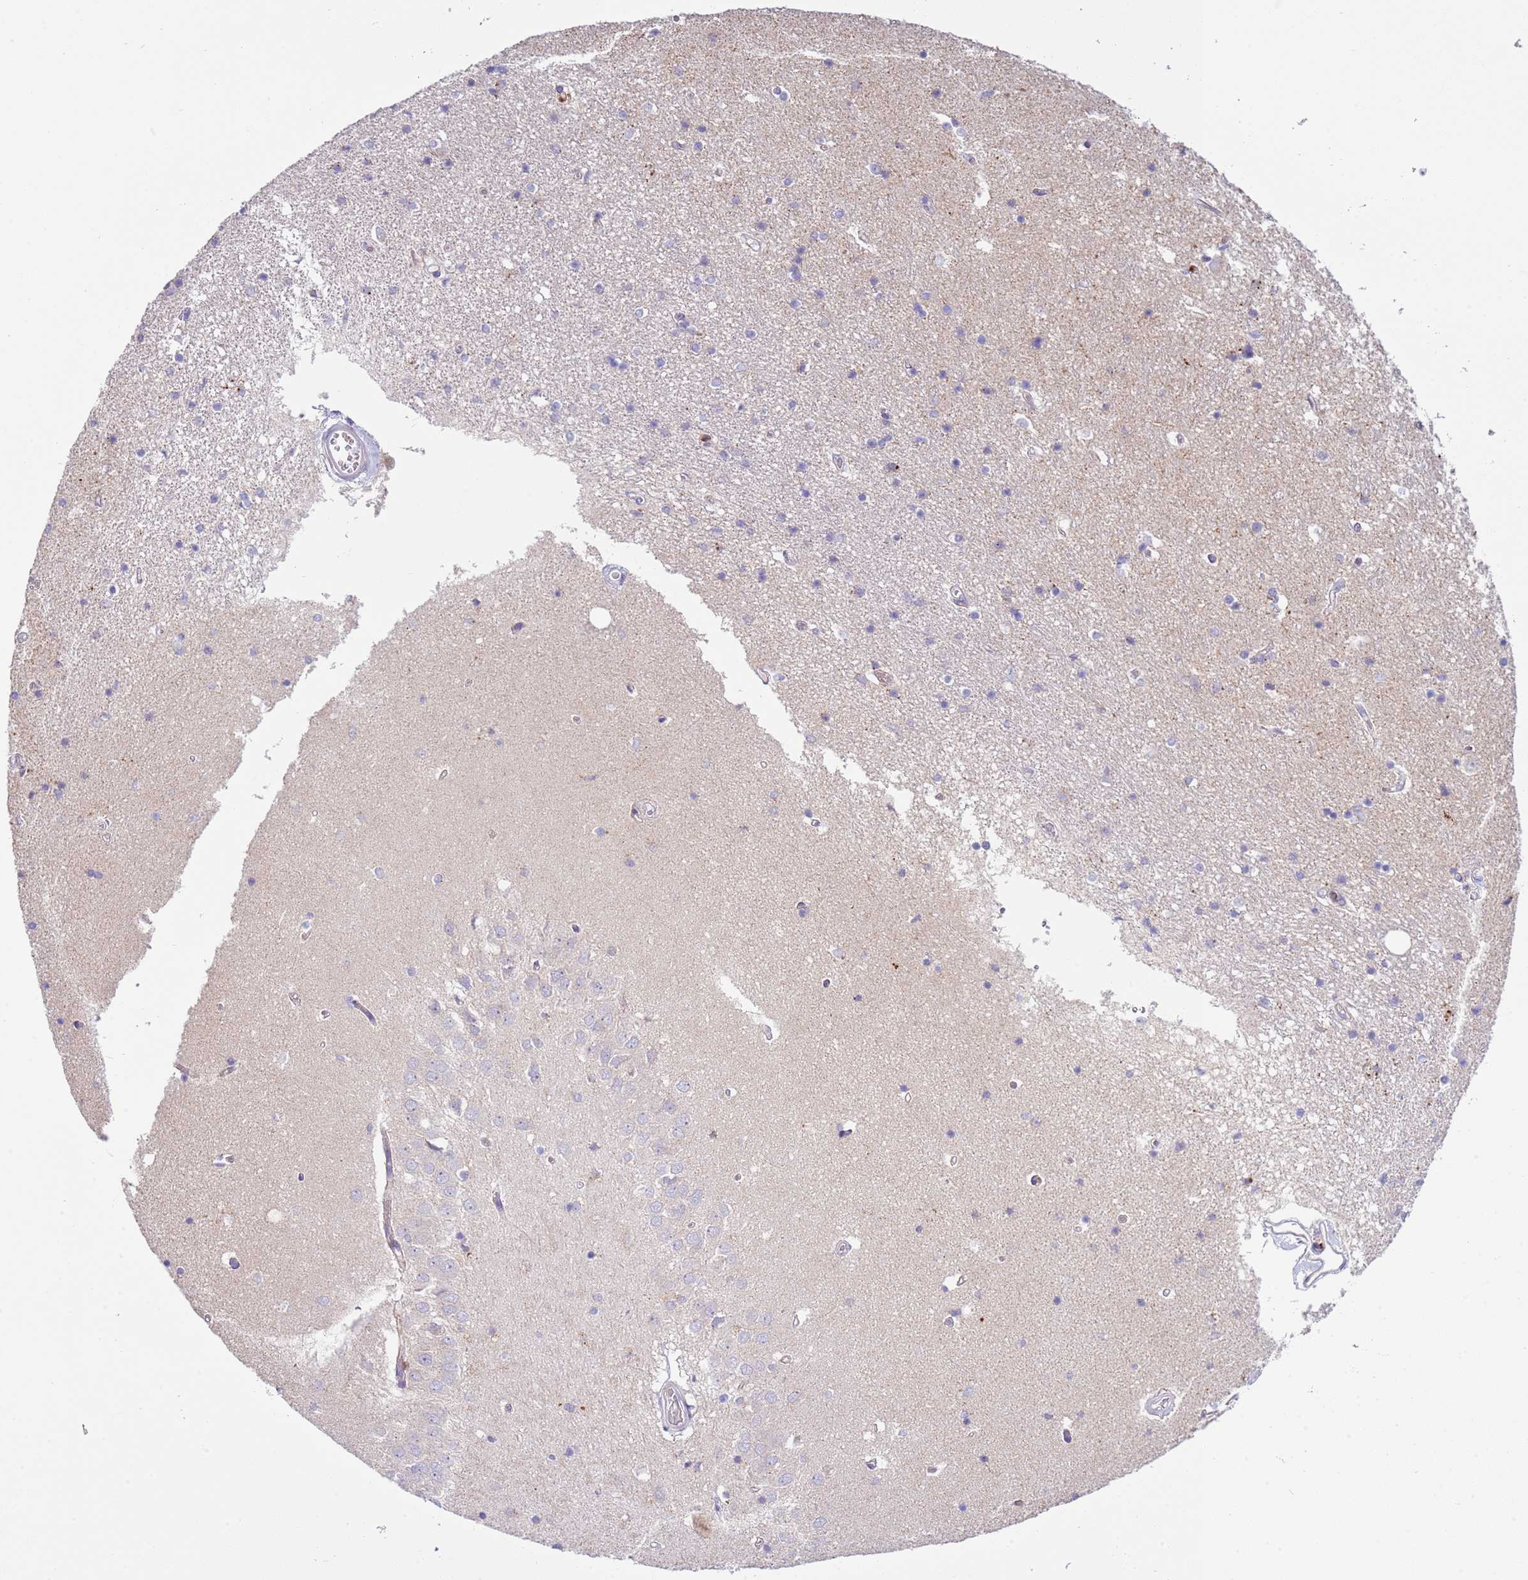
{"staining": {"intensity": "negative", "quantity": "none", "location": "none"}, "tissue": "hippocampus", "cell_type": "Glial cells", "image_type": "normal", "snomed": [{"axis": "morphology", "description": "Normal tissue, NOS"}, {"axis": "topography", "description": "Hippocampus"}], "caption": "A high-resolution histopathology image shows immunohistochemistry (IHC) staining of unremarkable hippocampus, which shows no significant expression in glial cells. Brightfield microscopy of IHC stained with DAB (brown) and hematoxylin (blue), captured at high magnification.", "gene": "TTPAL", "patient": {"sex": "male", "age": 45}}